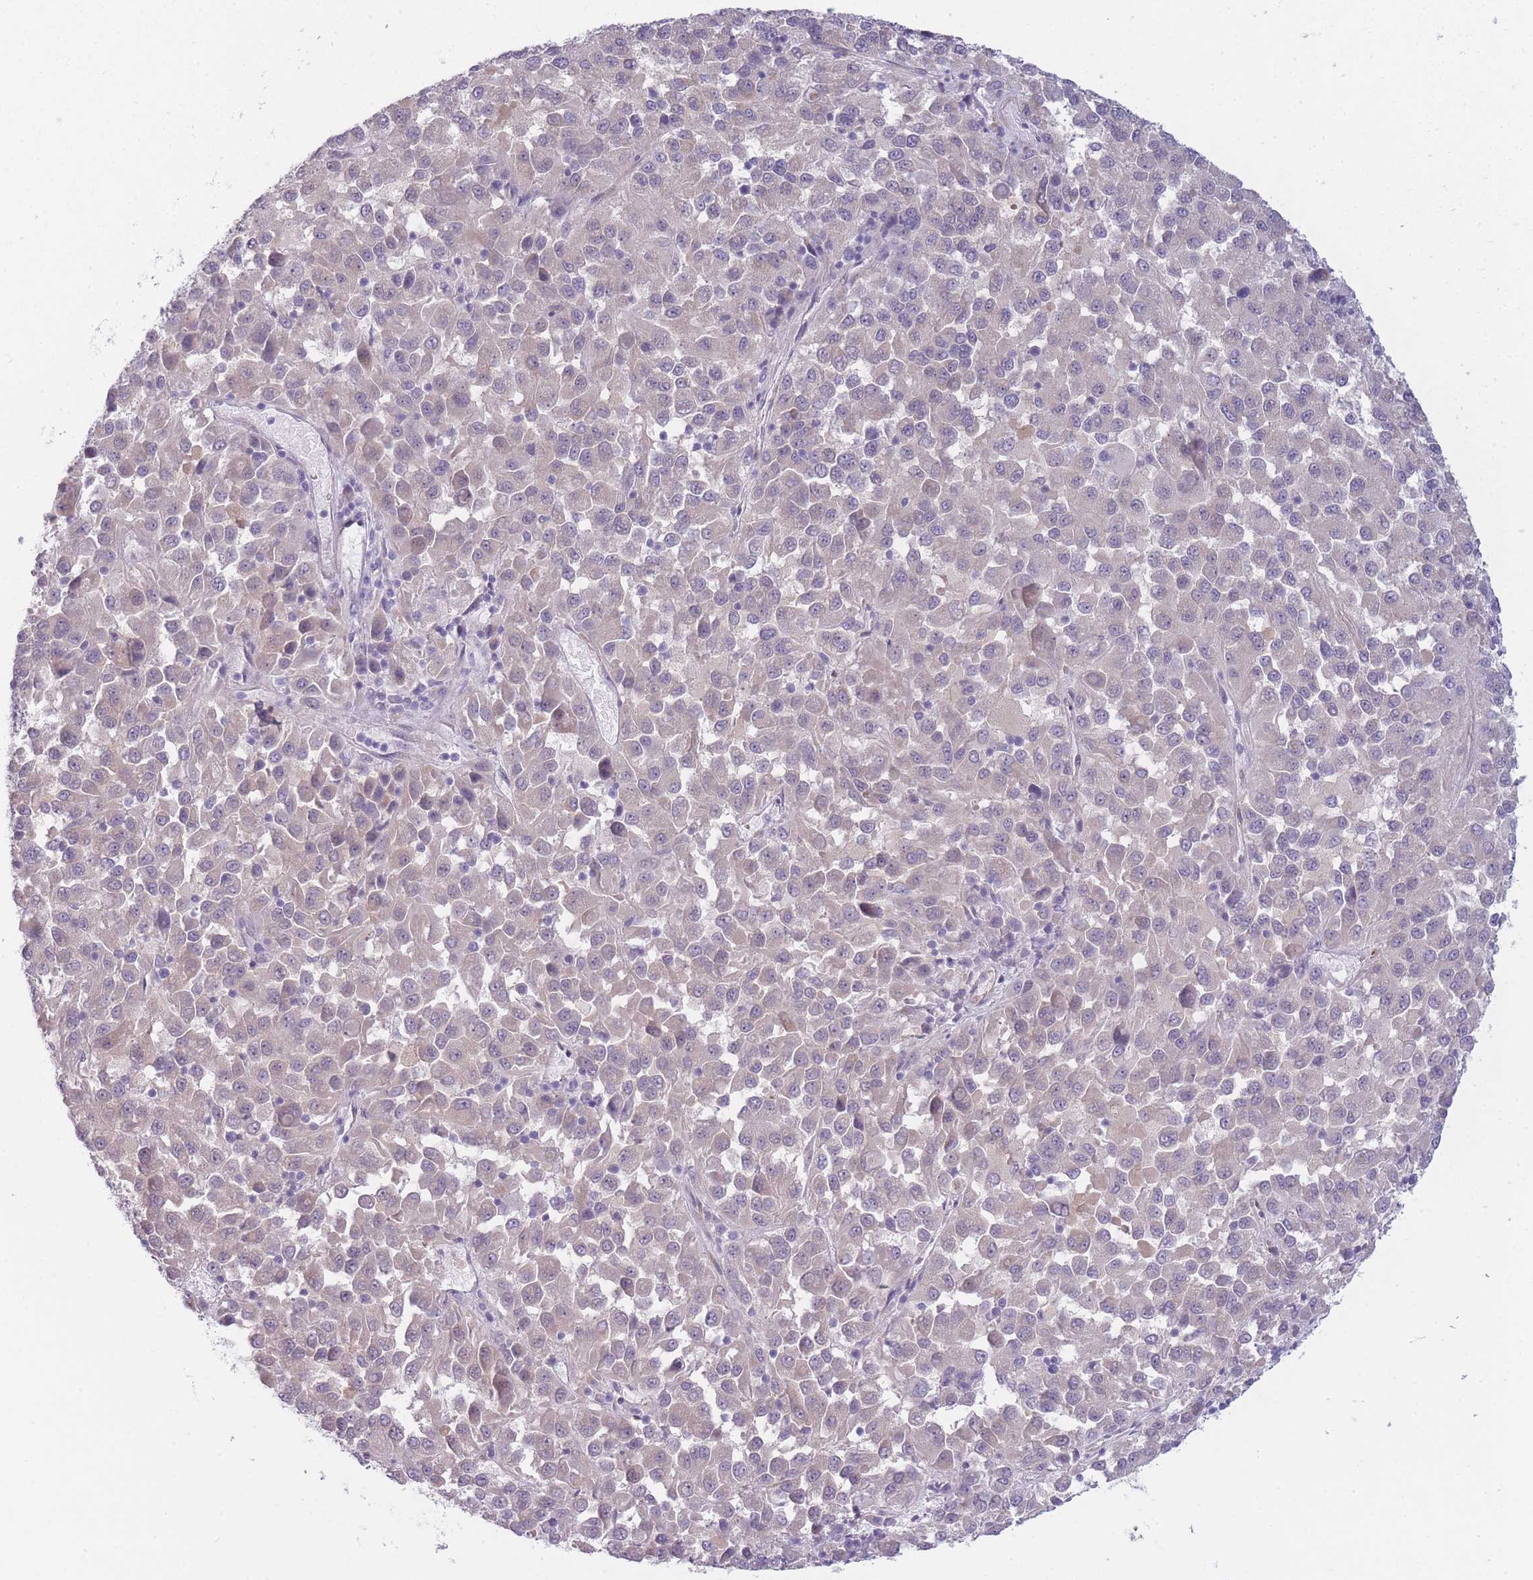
{"staining": {"intensity": "negative", "quantity": "none", "location": "none"}, "tissue": "melanoma", "cell_type": "Tumor cells", "image_type": "cancer", "snomed": [{"axis": "morphology", "description": "Malignant melanoma, Metastatic site"}, {"axis": "topography", "description": "Lung"}], "caption": "Immunohistochemical staining of malignant melanoma (metastatic site) demonstrates no significant expression in tumor cells.", "gene": "OR6B3", "patient": {"sex": "male", "age": 64}}